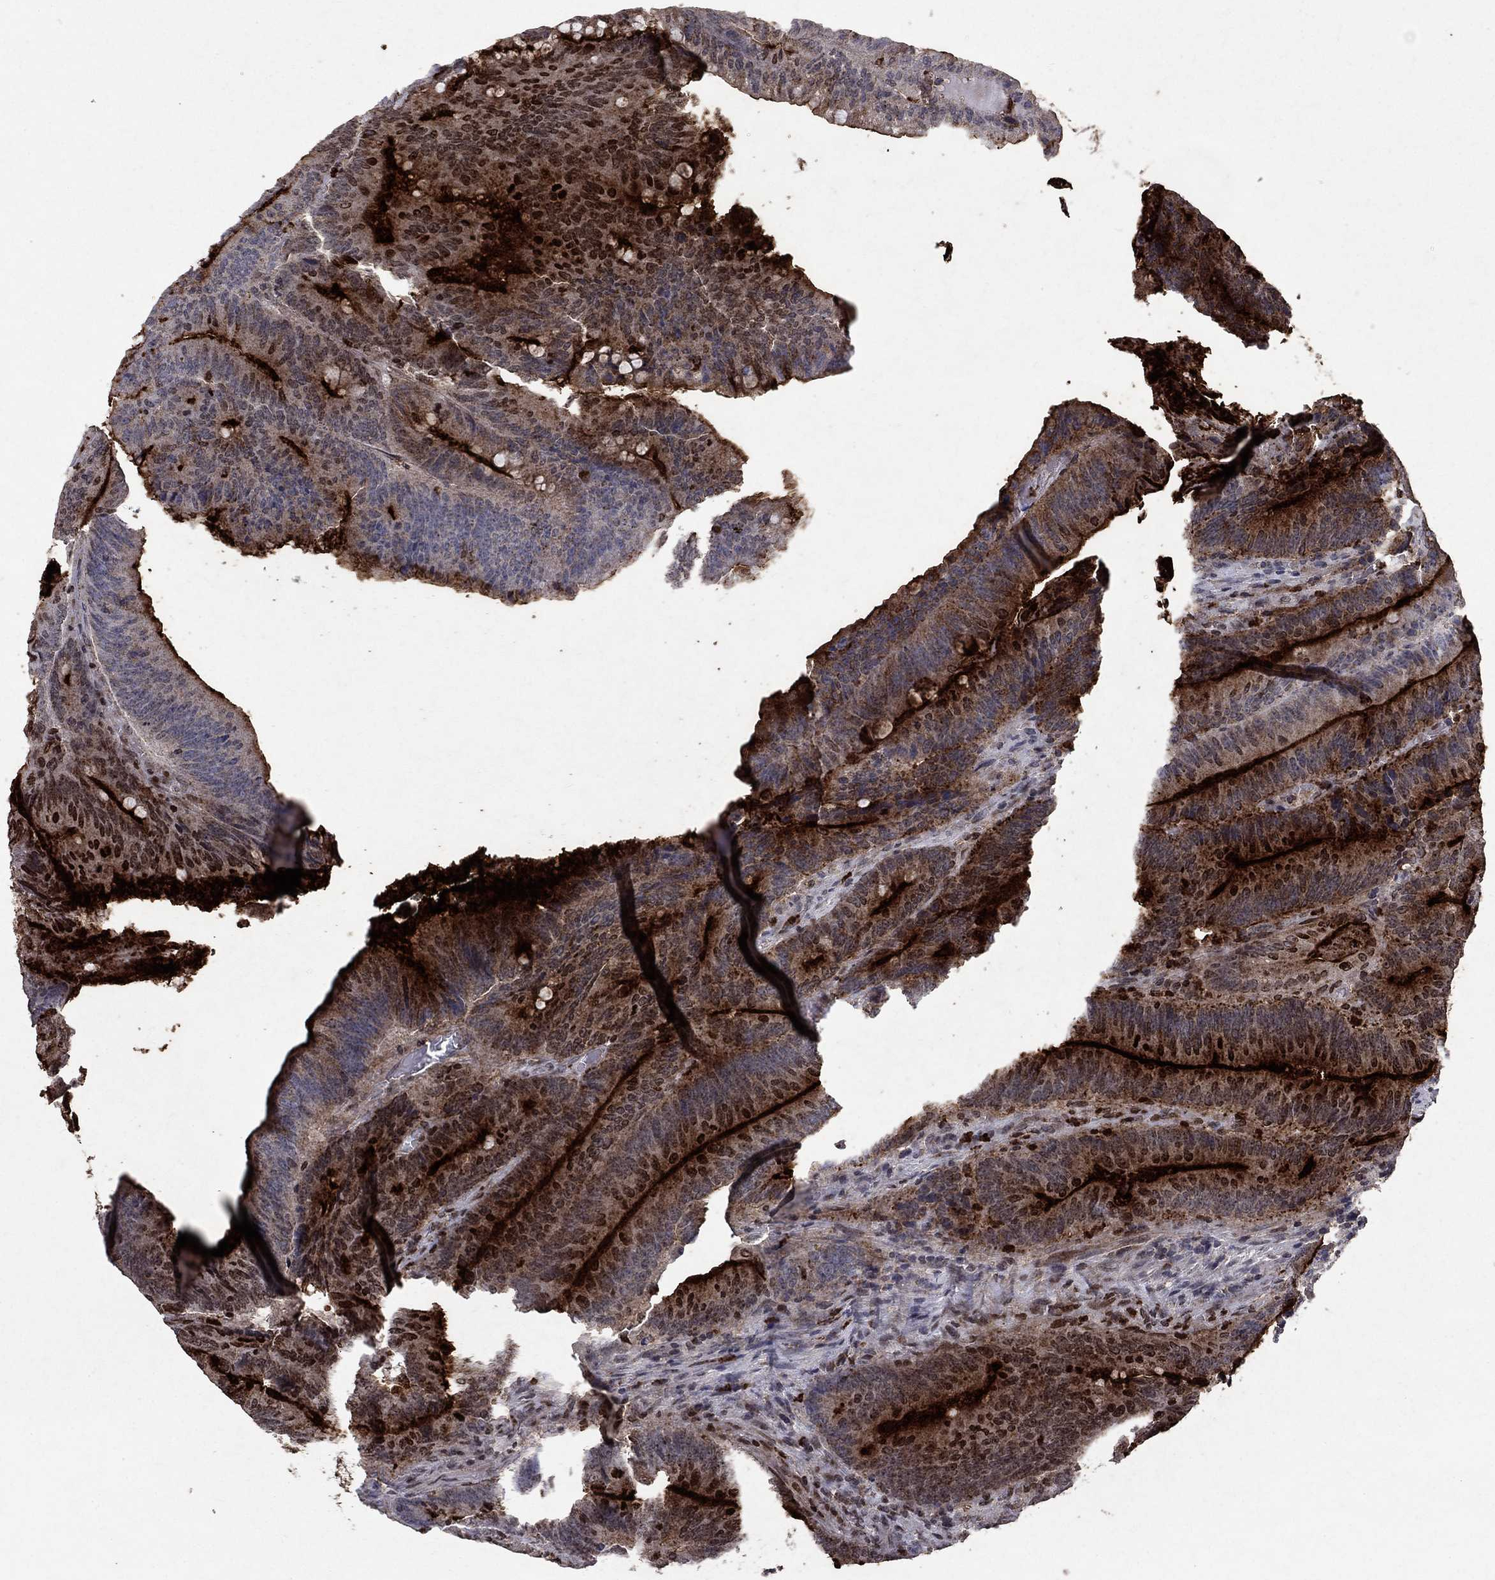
{"staining": {"intensity": "strong", "quantity": "<25%", "location": "cytoplasmic/membranous,nuclear"}, "tissue": "colorectal cancer", "cell_type": "Tumor cells", "image_type": "cancer", "snomed": [{"axis": "morphology", "description": "Adenocarcinoma, NOS"}, {"axis": "topography", "description": "Colon"}], "caption": "The micrograph reveals staining of adenocarcinoma (colorectal), revealing strong cytoplasmic/membranous and nuclear protein staining (brown color) within tumor cells.", "gene": "CD24", "patient": {"sex": "female", "age": 87}}